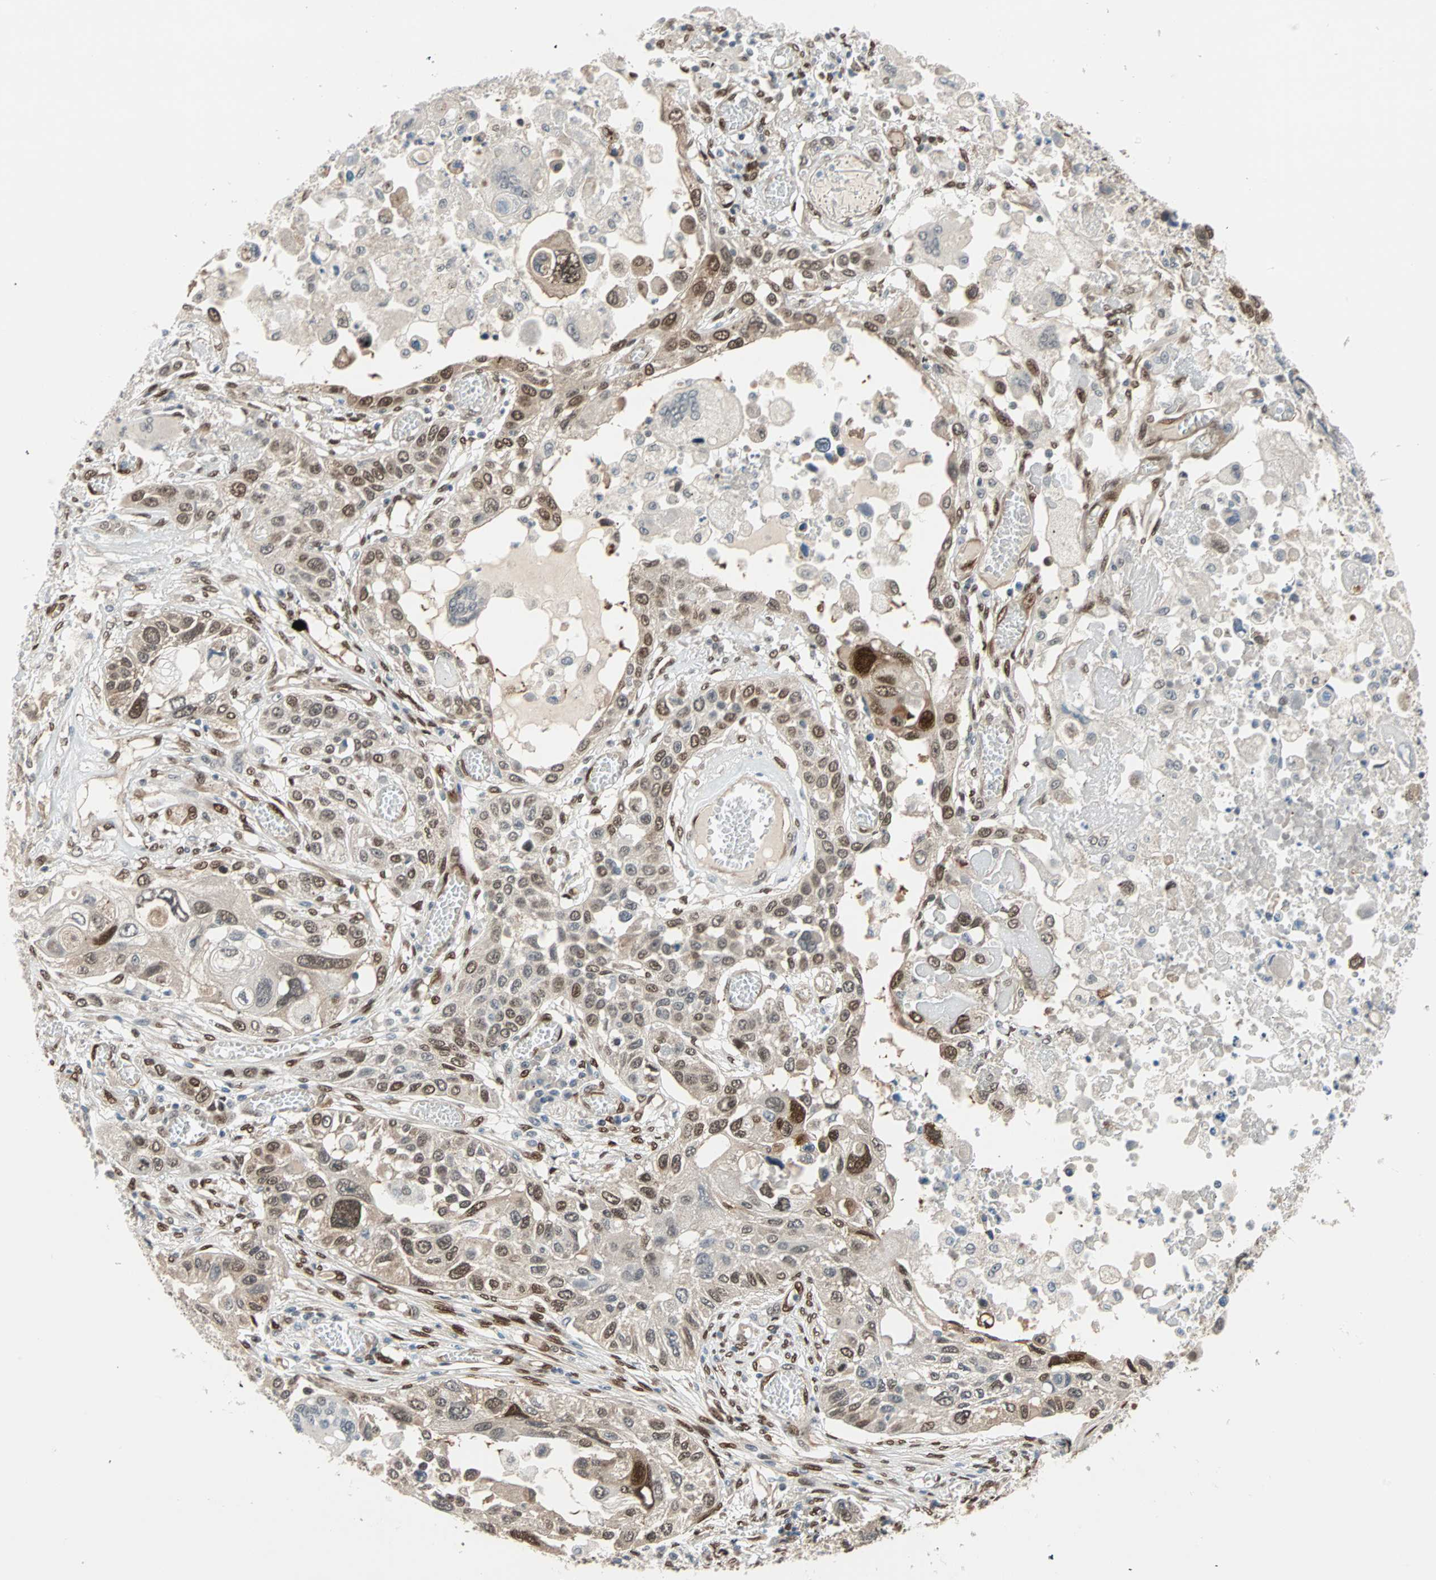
{"staining": {"intensity": "strong", "quantity": ">75%", "location": "cytoplasmic/membranous,nuclear"}, "tissue": "lung cancer", "cell_type": "Tumor cells", "image_type": "cancer", "snomed": [{"axis": "morphology", "description": "Squamous cell carcinoma, NOS"}, {"axis": "topography", "description": "Lung"}], "caption": "Squamous cell carcinoma (lung) tissue shows strong cytoplasmic/membranous and nuclear expression in about >75% of tumor cells The protein is shown in brown color, while the nuclei are stained blue.", "gene": "WWTR1", "patient": {"sex": "male", "age": 71}}